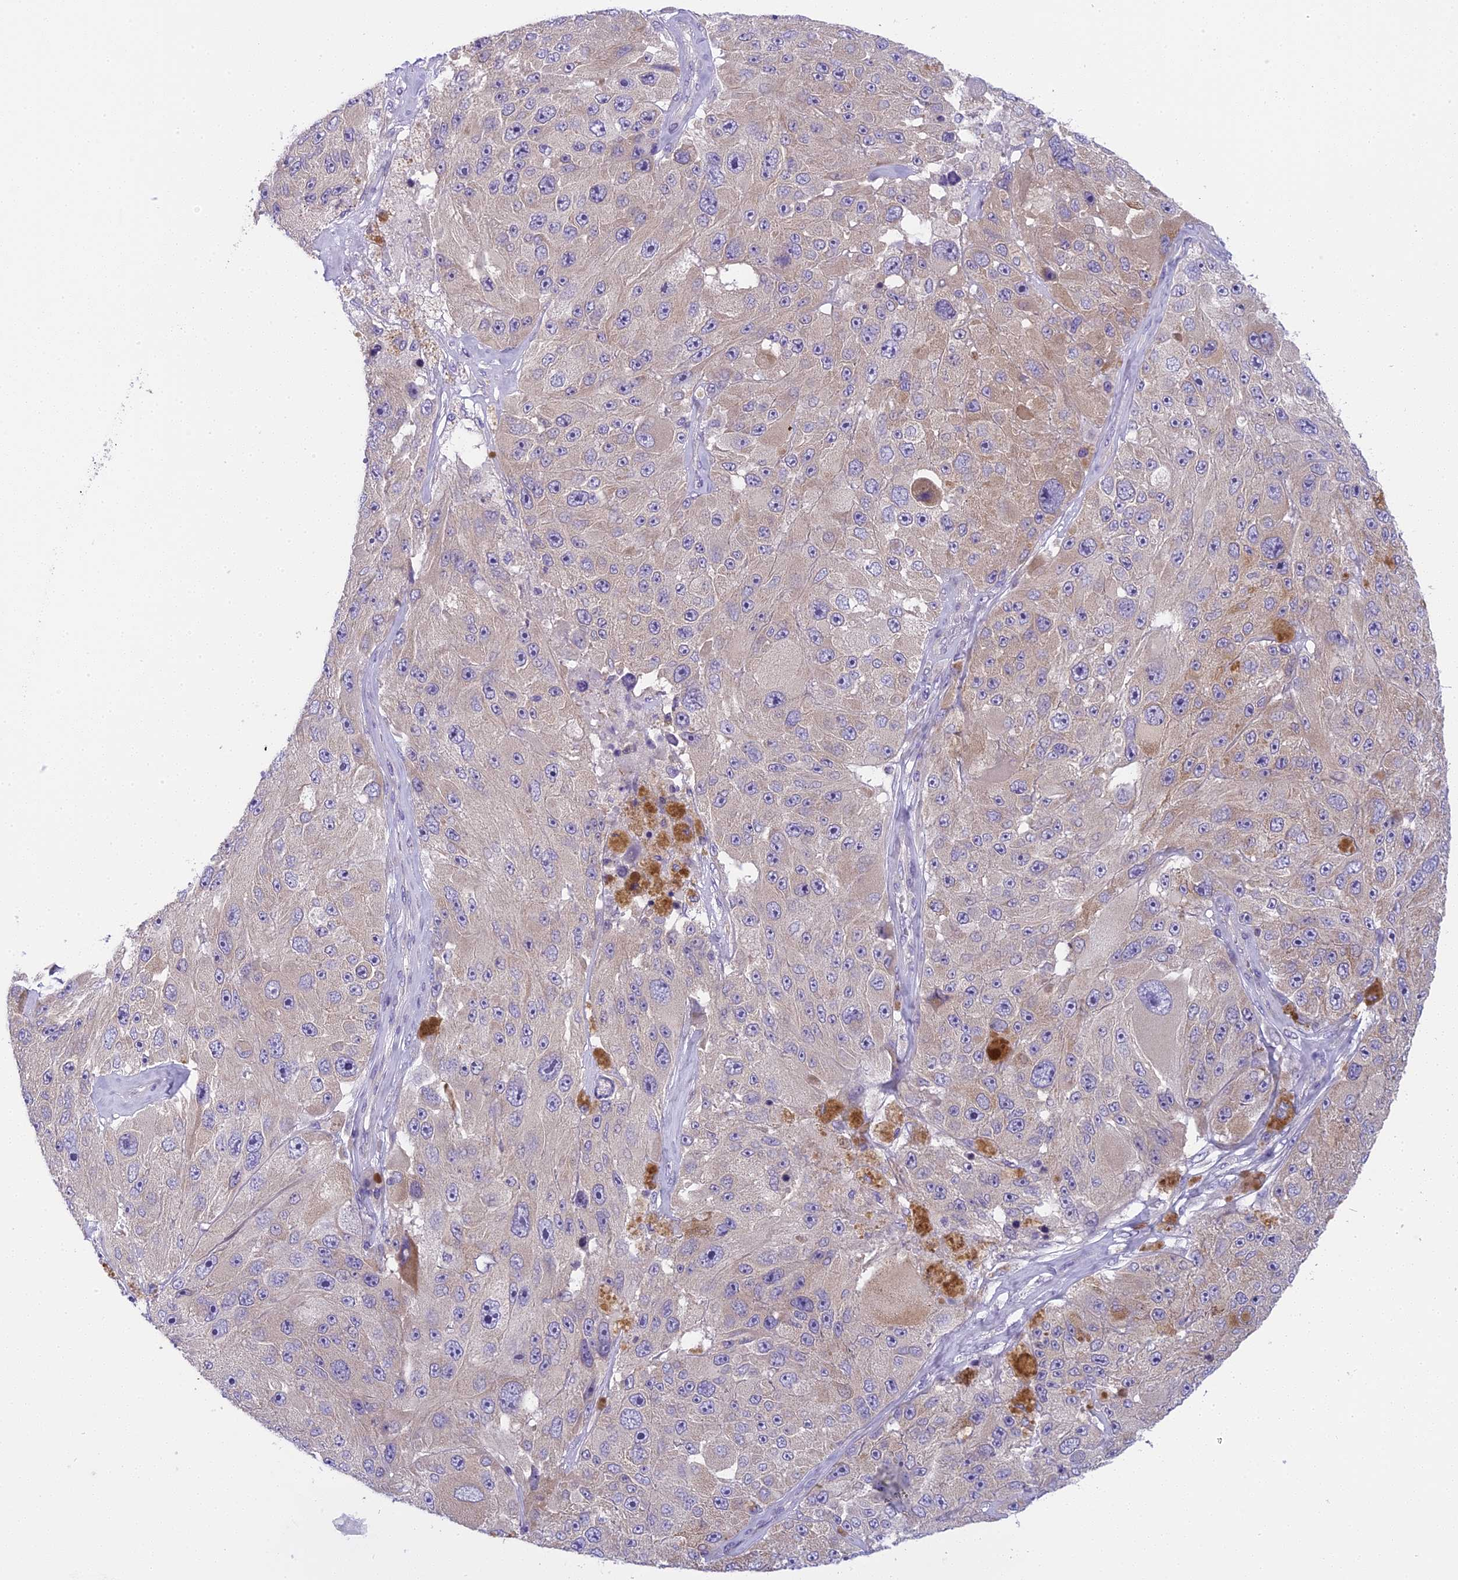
{"staining": {"intensity": "weak", "quantity": "<25%", "location": "cytoplasmic/membranous"}, "tissue": "melanoma", "cell_type": "Tumor cells", "image_type": "cancer", "snomed": [{"axis": "morphology", "description": "Malignant melanoma, Metastatic site"}, {"axis": "topography", "description": "Lymph node"}], "caption": "Immunohistochemical staining of malignant melanoma (metastatic site) reveals no significant expression in tumor cells.", "gene": "ARHGEF37", "patient": {"sex": "male", "age": 62}}